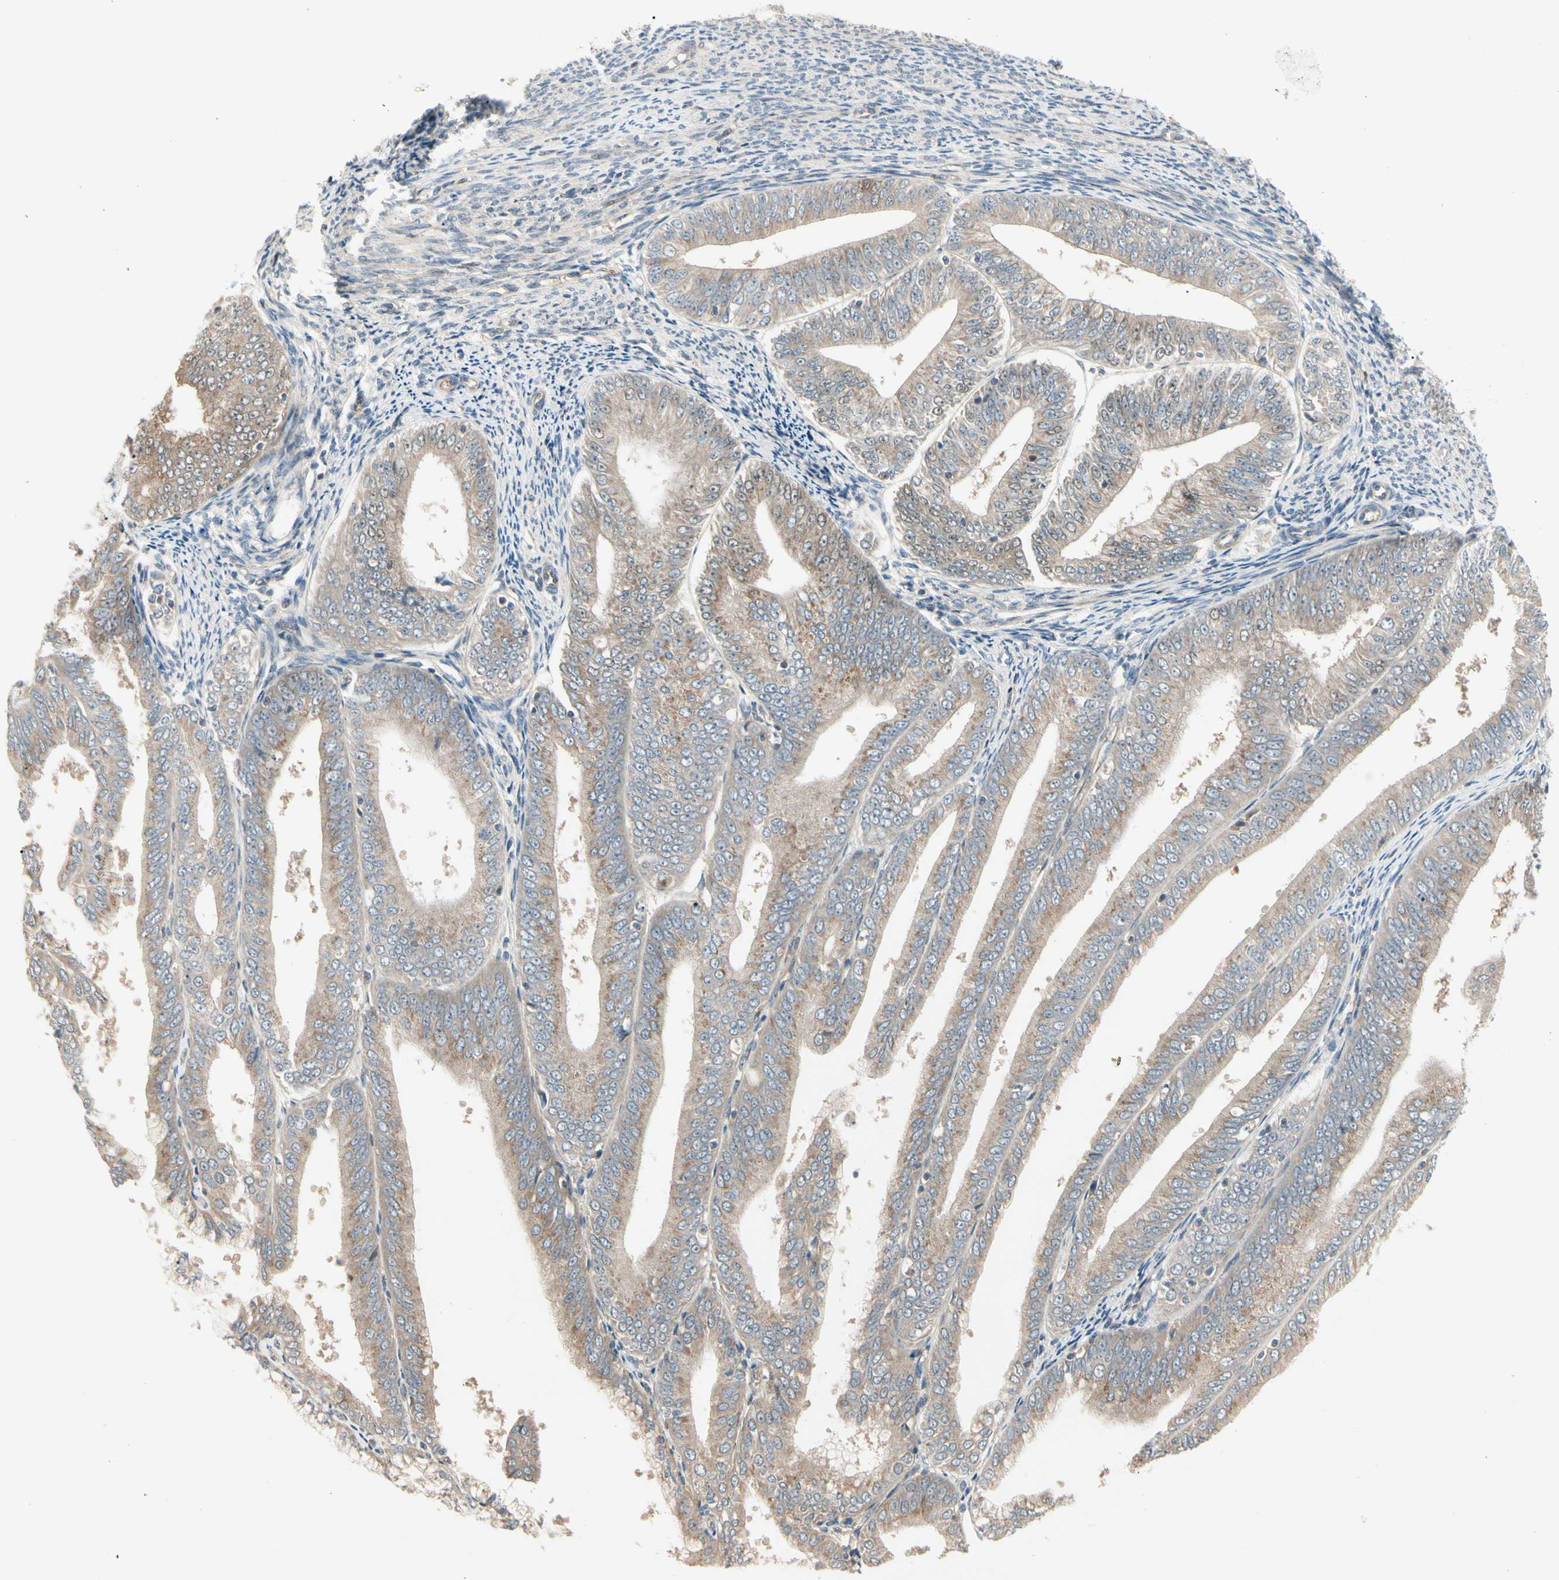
{"staining": {"intensity": "moderate", "quantity": ">75%", "location": "cytoplasmic/membranous"}, "tissue": "endometrial cancer", "cell_type": "Tumor cells", "image_type": "cancer", "snomed": [{"axis": "morphology", "description": "Adenocarcinoma, NOS"}, {"axis": "topography", "description": "Endometrium"}], "caption": "Immunohistochemical staining of human endometrial cancer (adenocarcinoma) exhibits moderate cytoplasmic/membranous protein positivity in approximately >75% of tumor cells.", "gene": "F2R", "patient": {"sex": "female", "age": 63}}